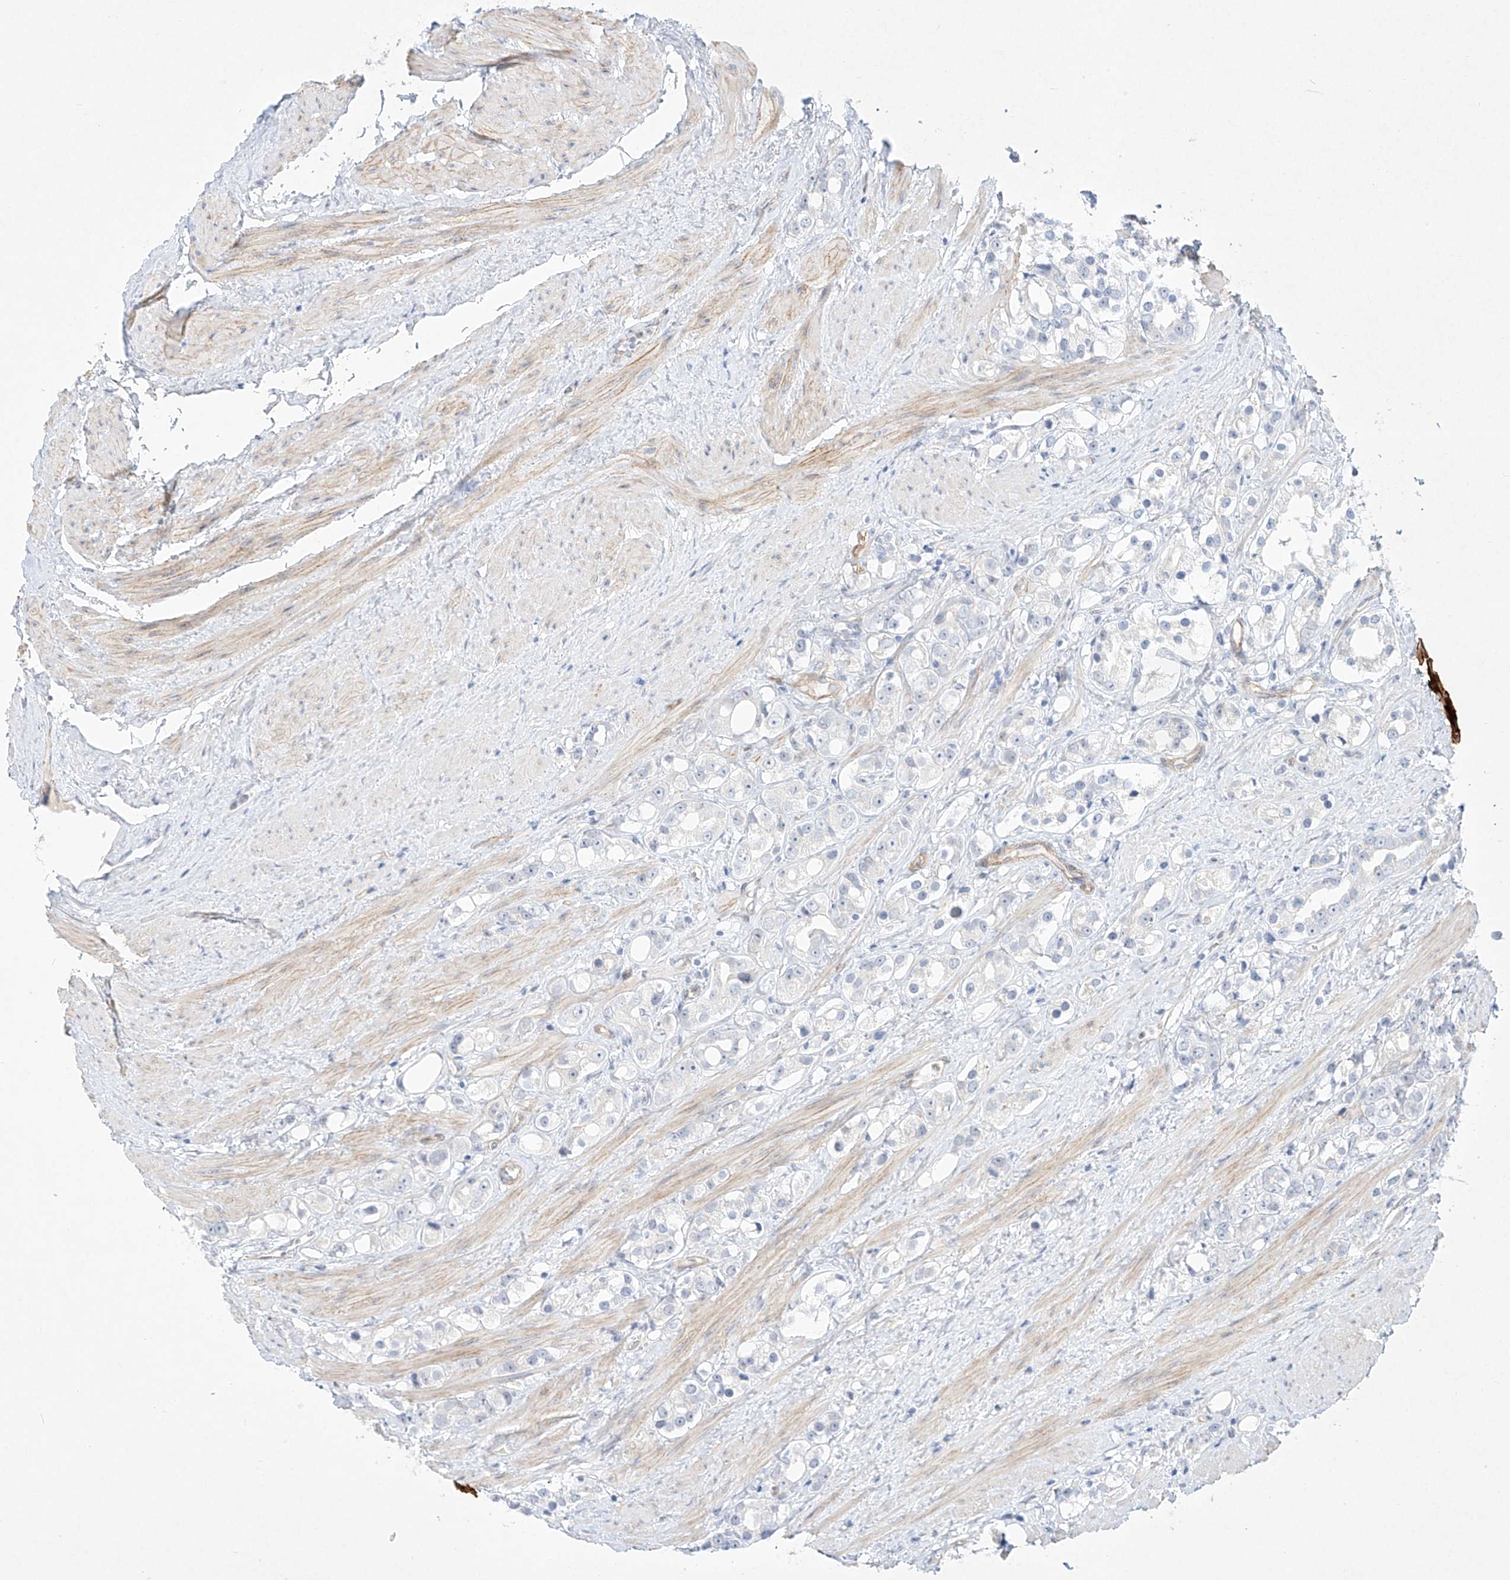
{"staining": {"intensity": "negative", "quantity": "none", "location": "none"}, "tissue": "prostate cancer", "cell_type": "Tumor cells", "image_type": "cancer", "snomed": [{"axis": "morphology", "description": "Adenocarcinoma, NOS"}, {"axis": "topography", "description": "Prostate"}], "caption": "The image demonstrates no staining of tumor cells in prostate cancer (adenocarcinoma). (DAB (3,3'-diaminobenzidine) immunohistochemistry, high magnification).", "gene": "REEP2", "patient": {"sex": "male", "age": 79}}